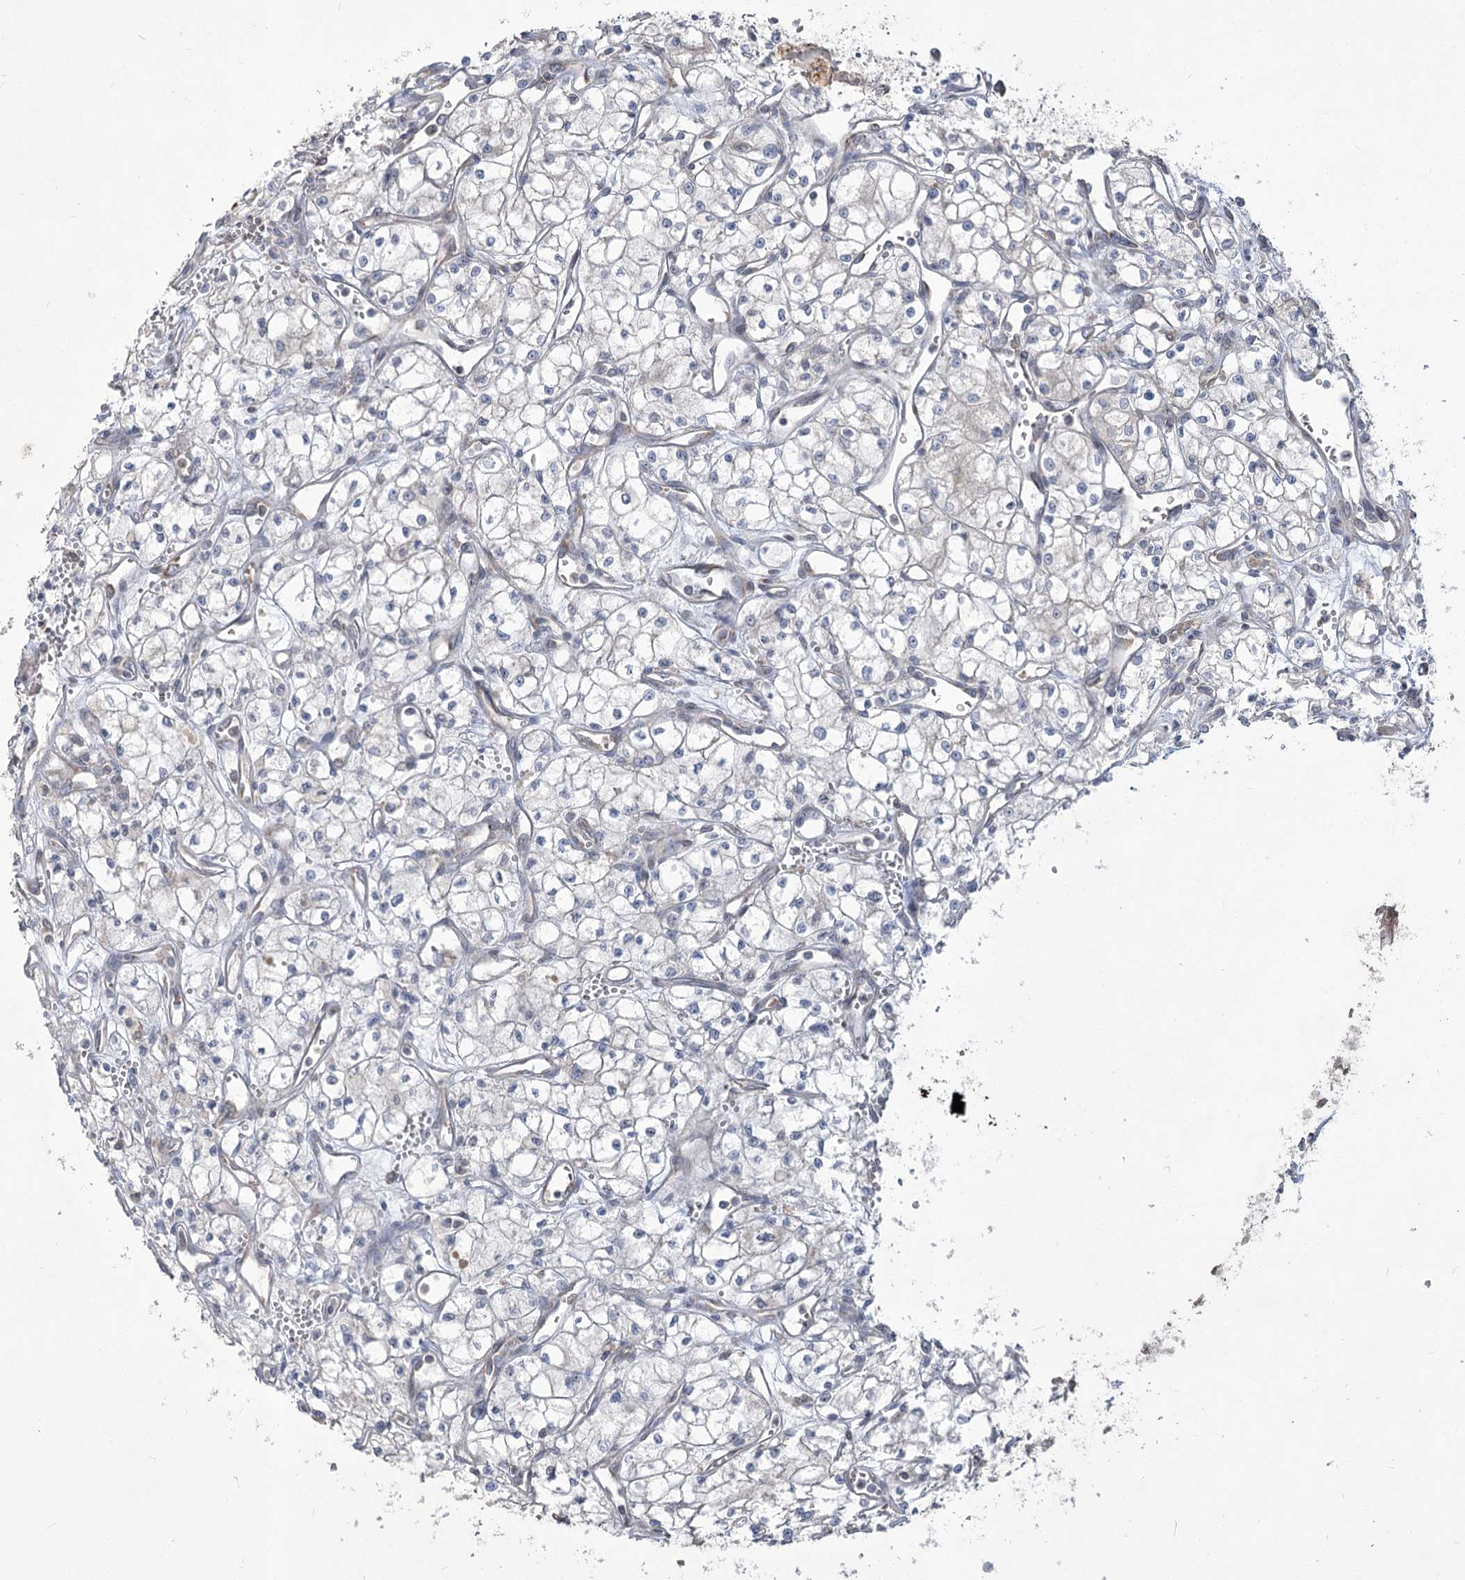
{"staining": {"intensity": "negative", "quantity": "none", "location": "none"}, "tissue": "renal cancer", "cell_type": "Tumor cells", "image_type": "cancer", "snomed": [{"axis": "morphology", "description": "Adenocarcinoma, NOS"}, {"axis": "topography", "description": "Kidney"}], "caption": "Immunohistochemistry of adenocarcinoma (renal) demonstrates no staining in tumor cells.", "gene": "STT3B", "patient": {"sex": "male", "age": 59}}